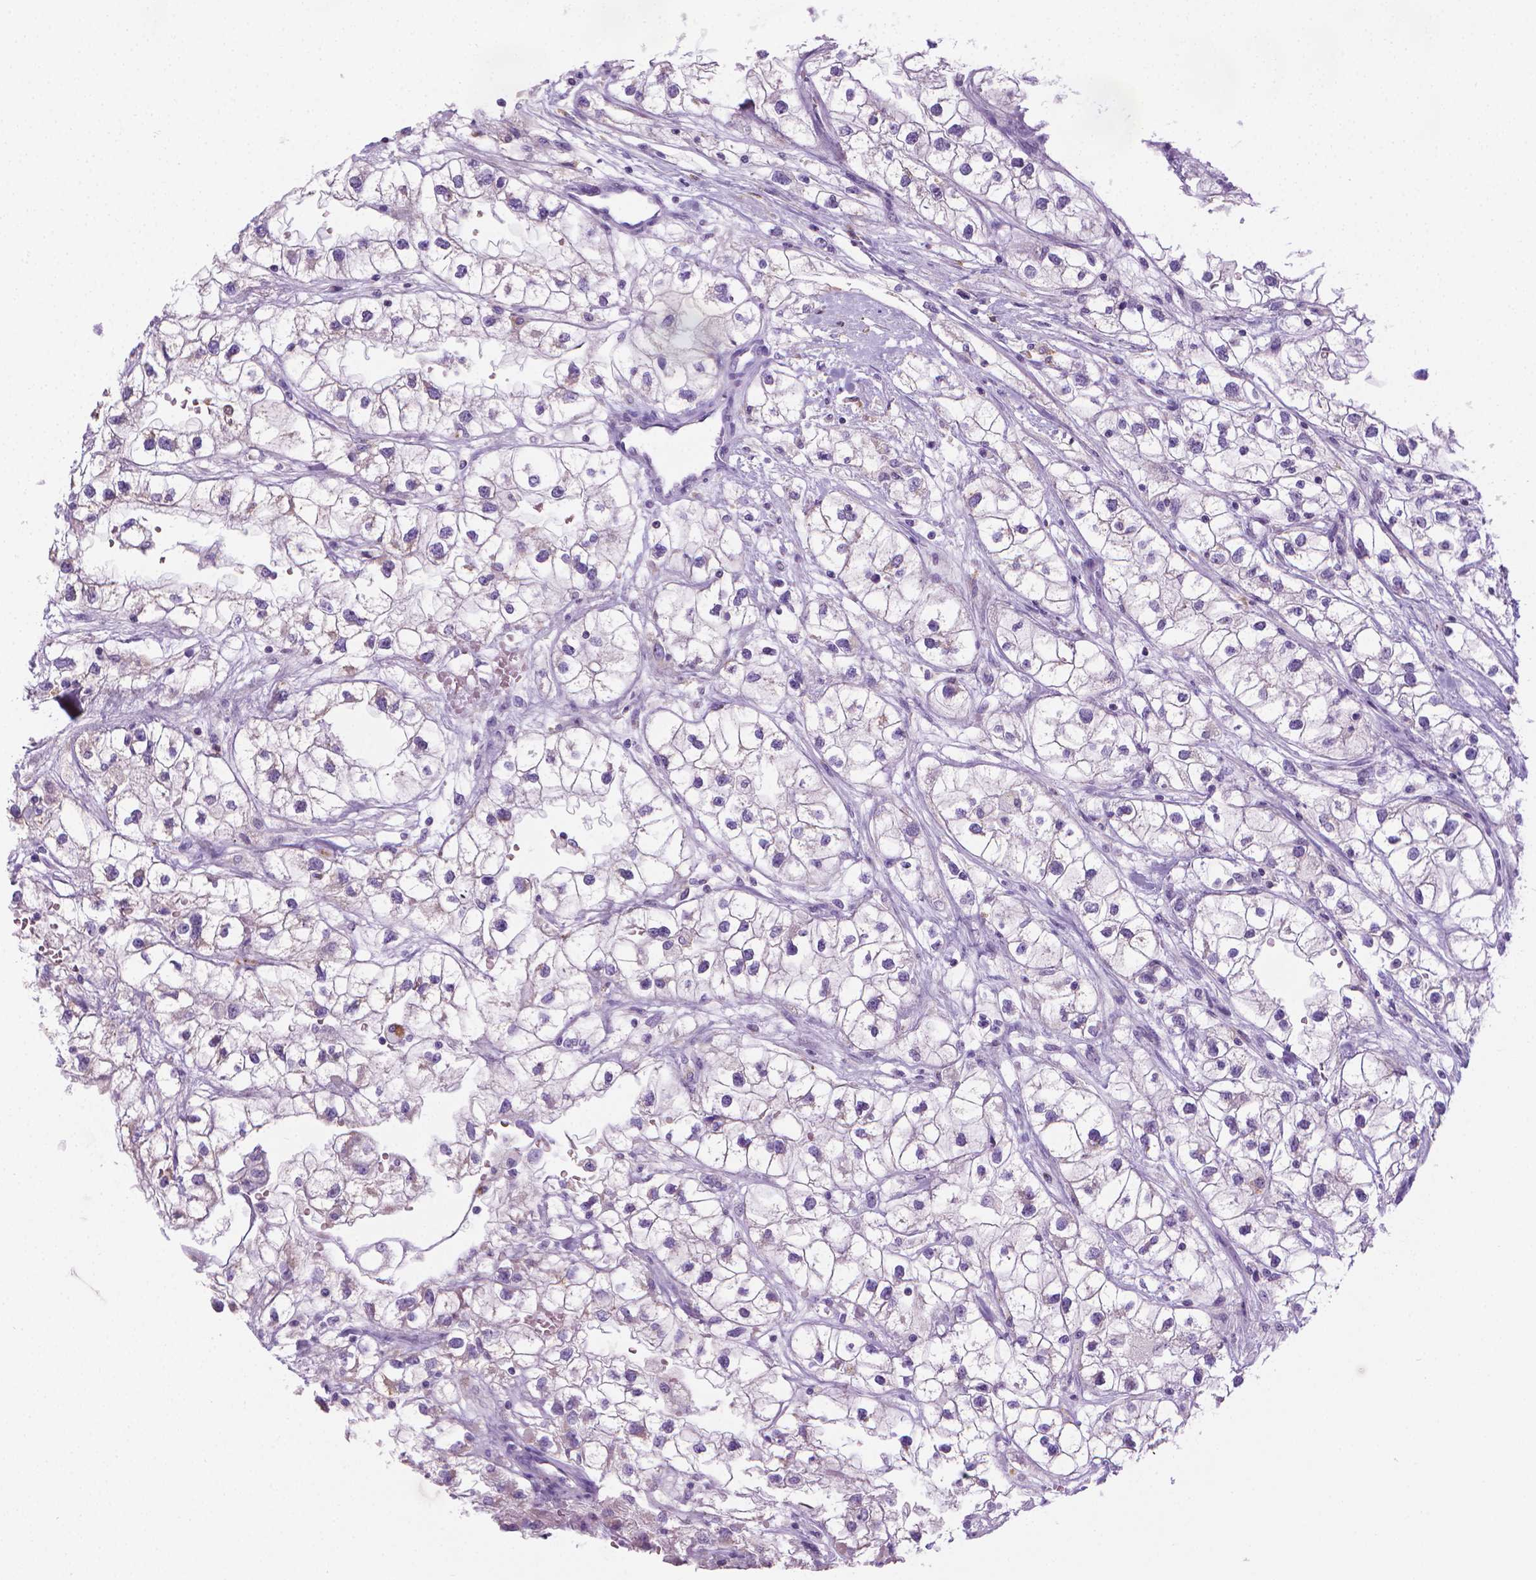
{"staining": {"intensity": "negative", "quantity": "none", "location": "none"}, "tissue": "renal cancer", "cell_type": "Tumor cells", "image_type": "cancer", "snomed": [{"axis": "morphology", "description": "Adenocarcinoma, NOS"}, {"axis": "topography", "description": "Kidney"}], "caption": "There is no significant positivity in tumor cells of adenocarcinoma (renal).", "gene": "SPAG6", "patient": {"sex": "male", "age": 59}}